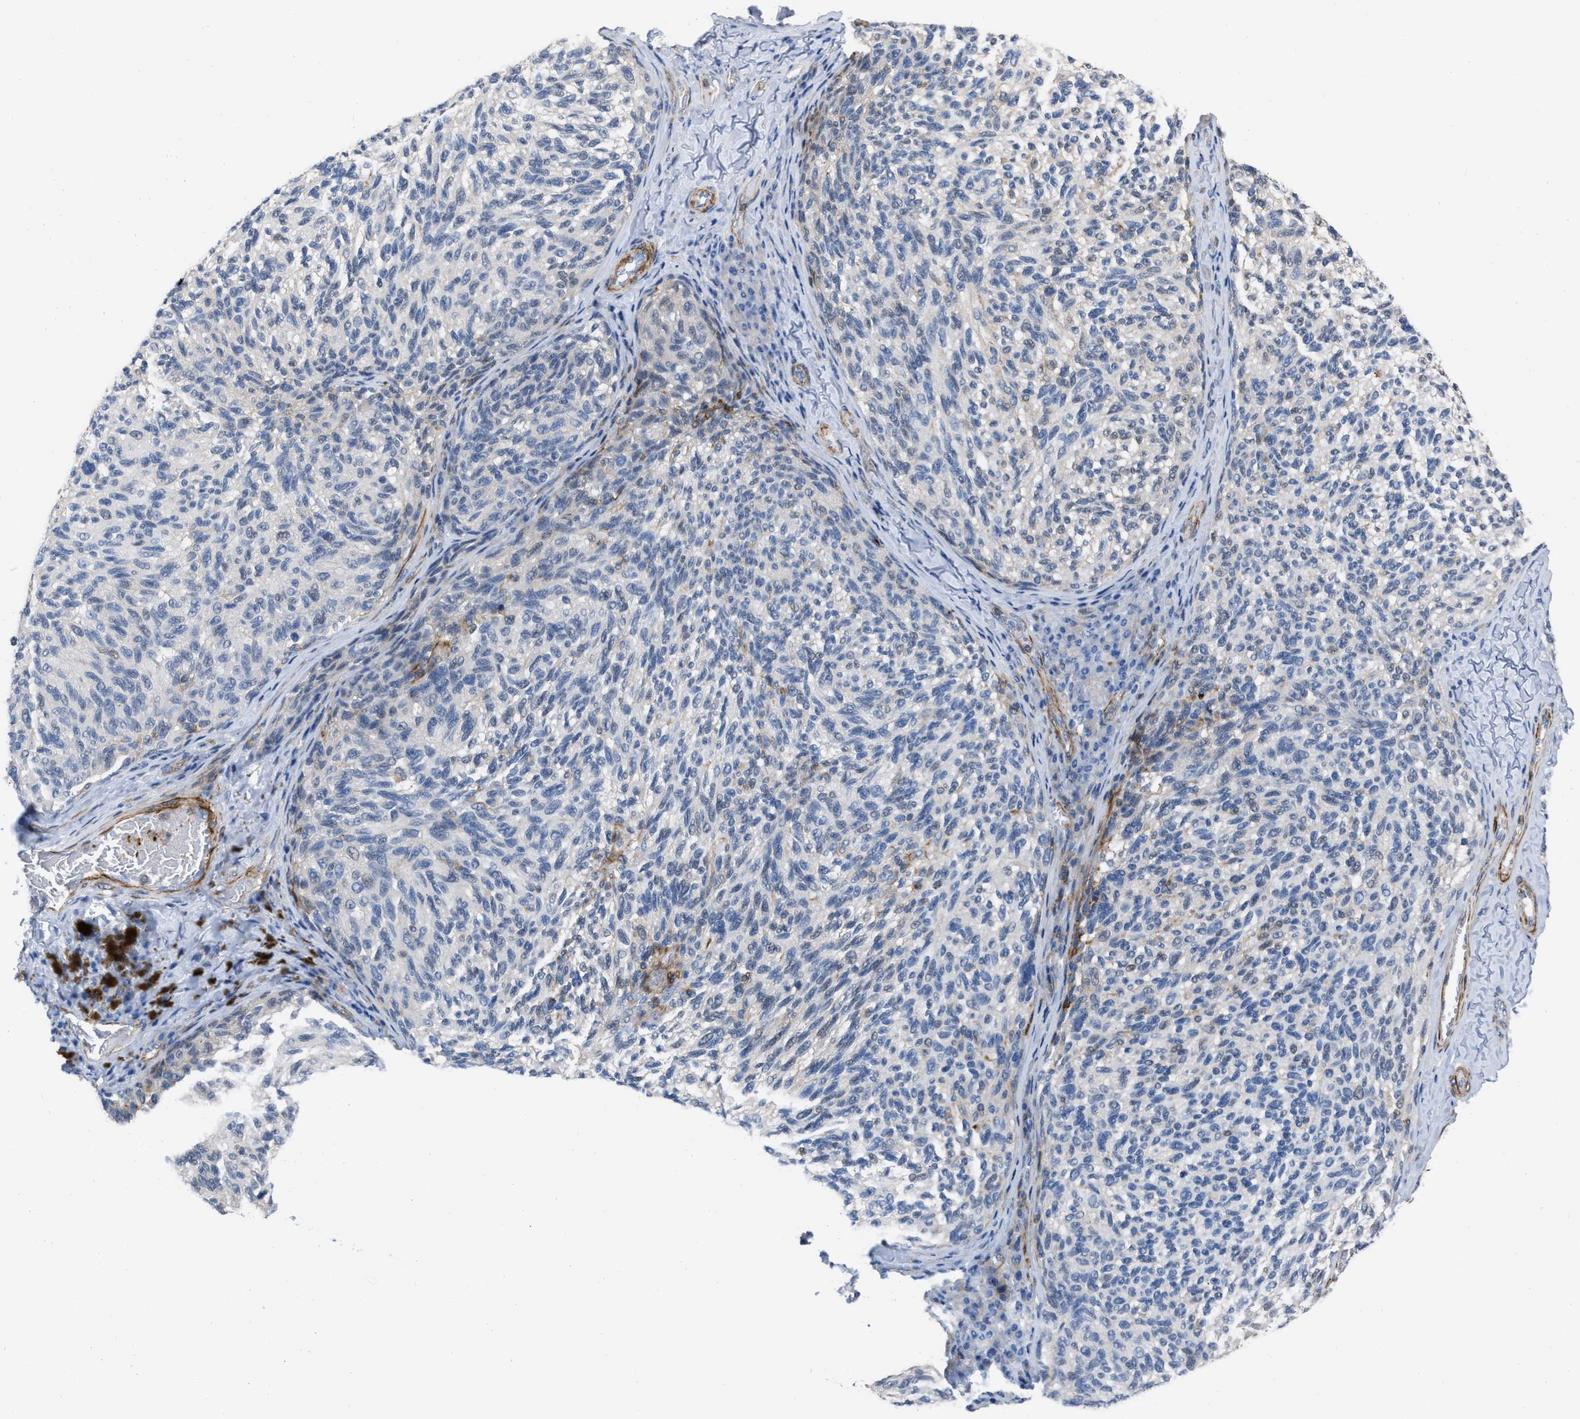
{"staining": {"intensity": "weak", "quantity": "<25%", "location": "nuclear"}, "tissue": "melanoma", "cell_type": "Tumor cells", "image_type": "cancer", "snomed": [{"axis": "morphology", "description": "Malignant melanoma, NOS"}, {"axis": "topography", "description": "Skin"}], "caption": "High magnification brightfield microscopy of melanoma stained with DAB (3,3'-diaminobenzidine) (brown) and counterstained with hematoxylin (blue): tumor cells show no significant expression.", "gene": "PRMT2", "patient": {"sex": "female", "age": 73}}